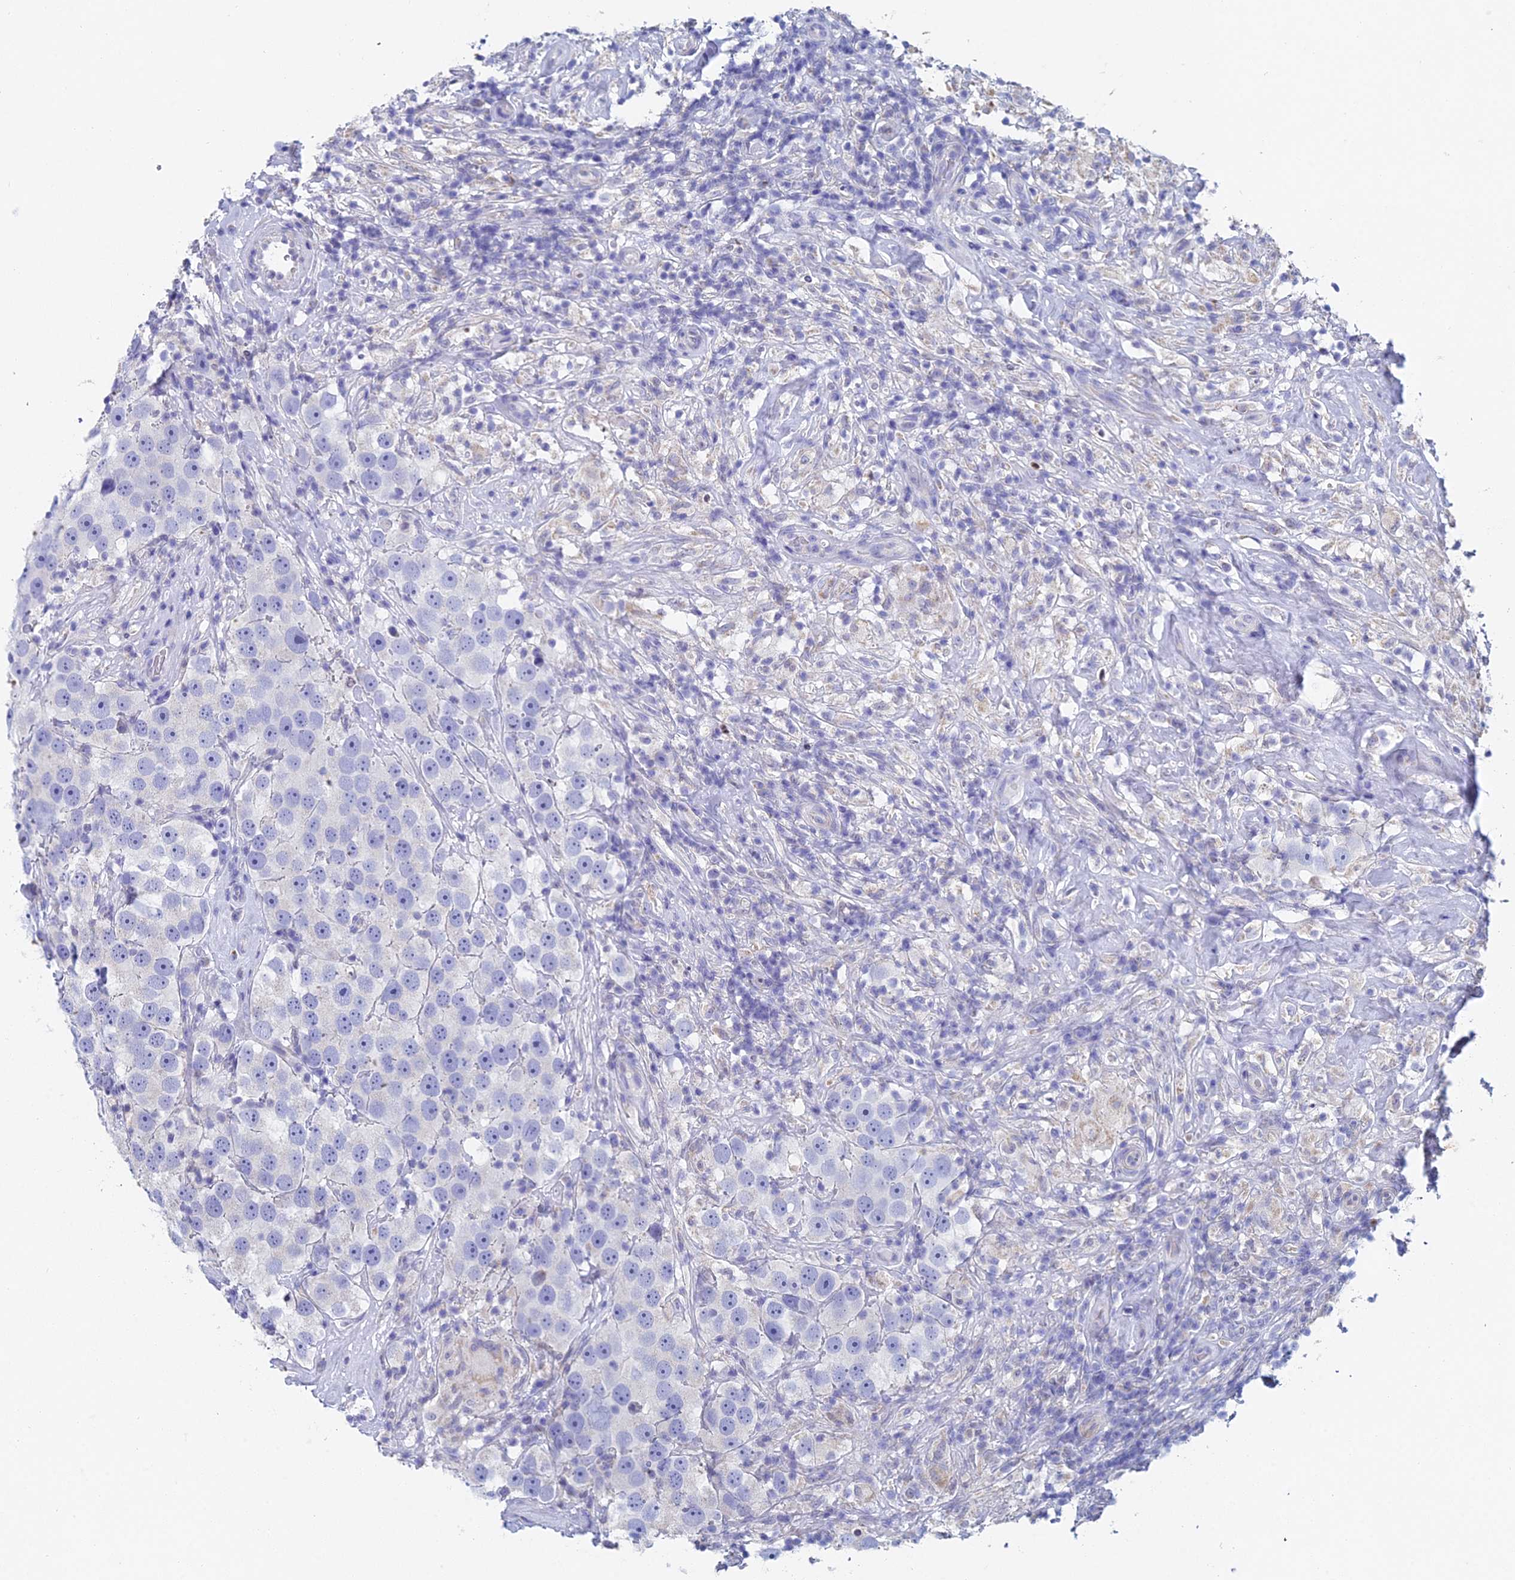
{"staining": {"intensity": "negative", "quantity": "none", "location": "none"}, "tissue": "testis cancer", "cell_type": "Tumor cells", "image_type": "cancer", "snomed": [{"axis": "morphology", "description": "Seminoma, NOS"}, {"axis": "topography", "description": "Testis"}], "caption": "This is a photomicrograph of immunohistochemistry staining of seminoma (testis), which shows no positivity in tumor cells.", "gene": "ACSM1", "patient": {"sex": "male", "age": 49}}